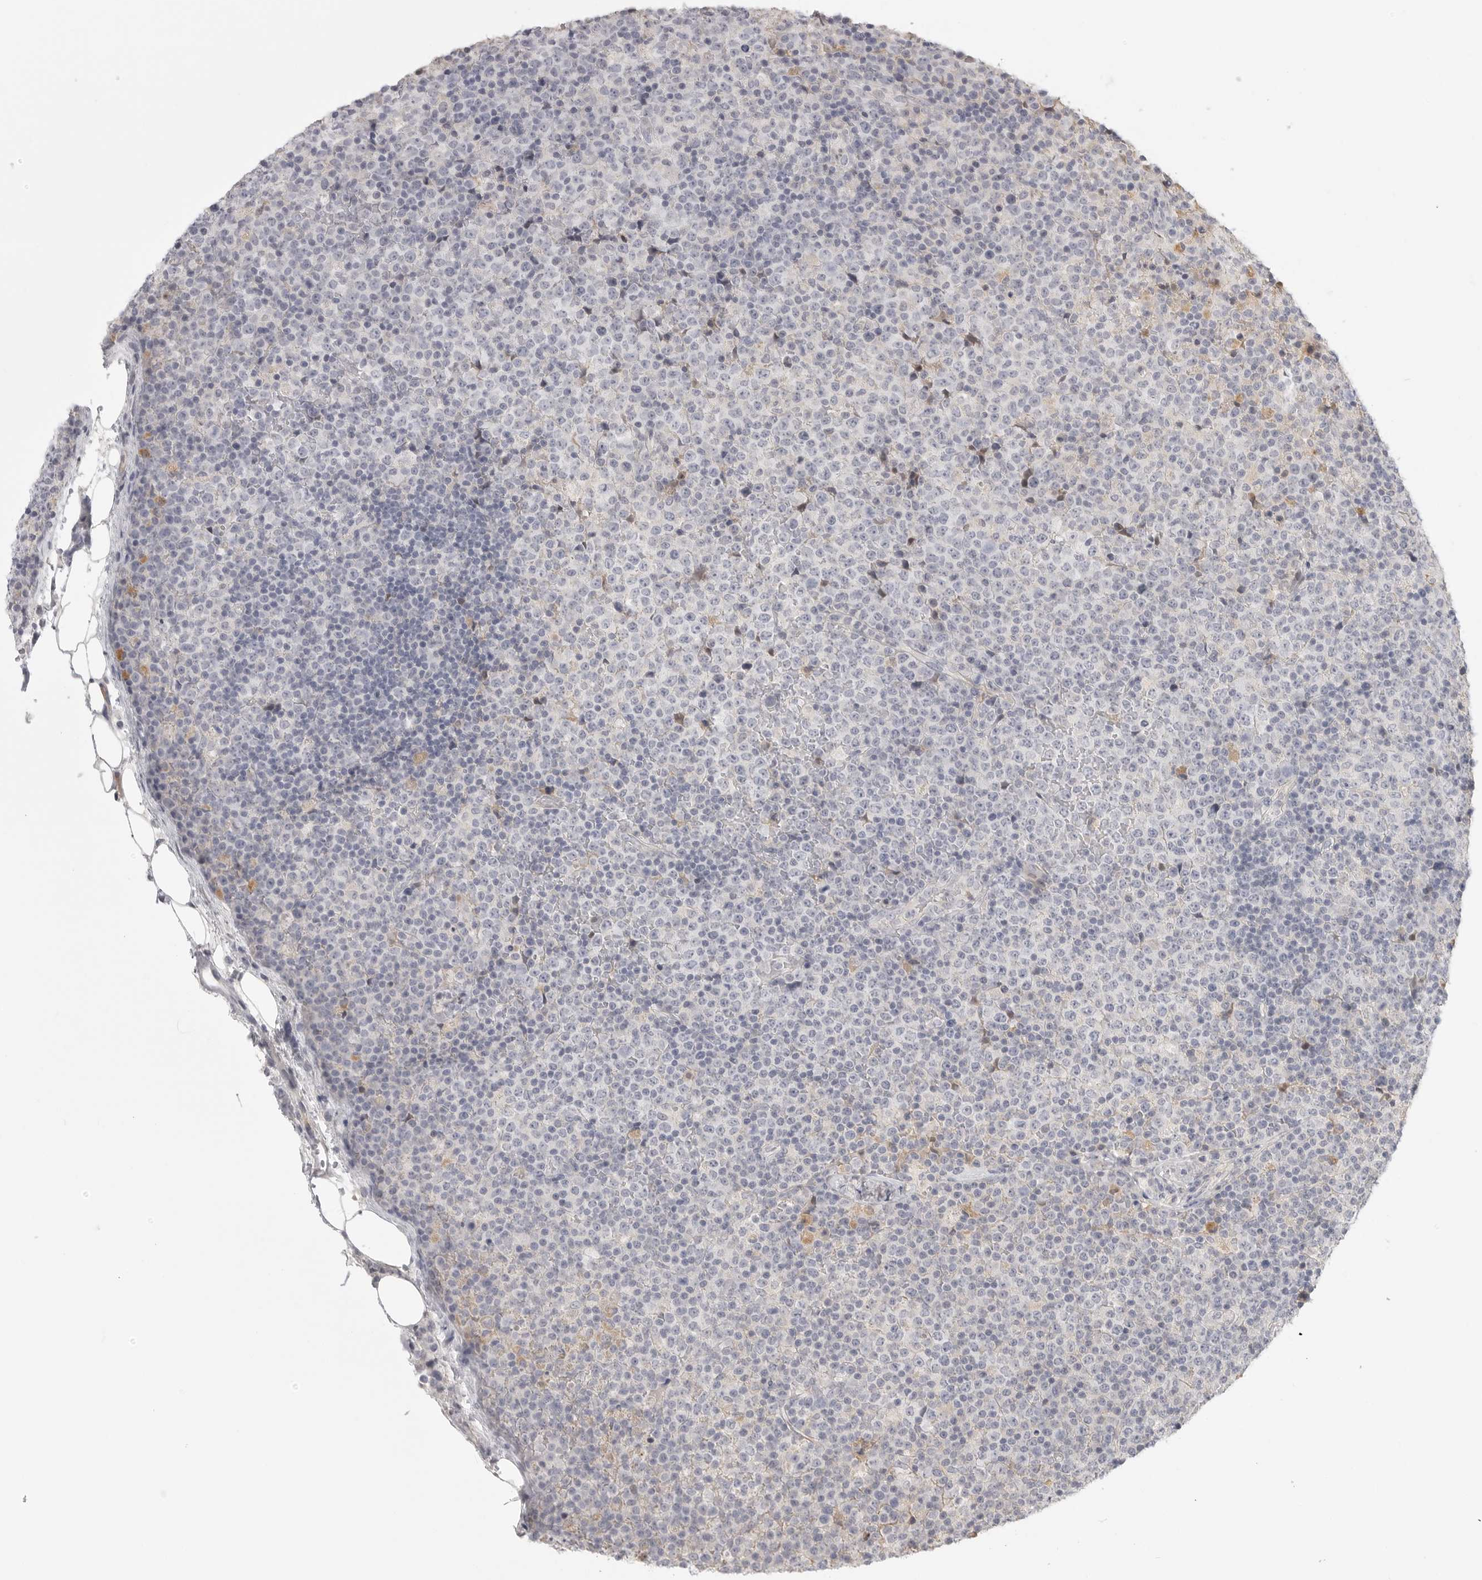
{"staining": {"intensity": "negative", "quantity": "none", "location": "none"}, "tissue": "lymphoma", "cell_type": "Tumor cells", "image_type": "cancer", "snomed": [{"axis": "morphology", "description": "Malignant lymphoma, non-Hodgkin's type, High grade"}, {"axis": "topography", "description": "Lymph node"}], "caption": "DAB immunohistochemical staining of human high-grade malignant lymphoma, non-Hodgkin's type shows no significant positivity in tumor cells.", "gene": "HMGCS2", "patient": {"sex": "male", "age": 13}}